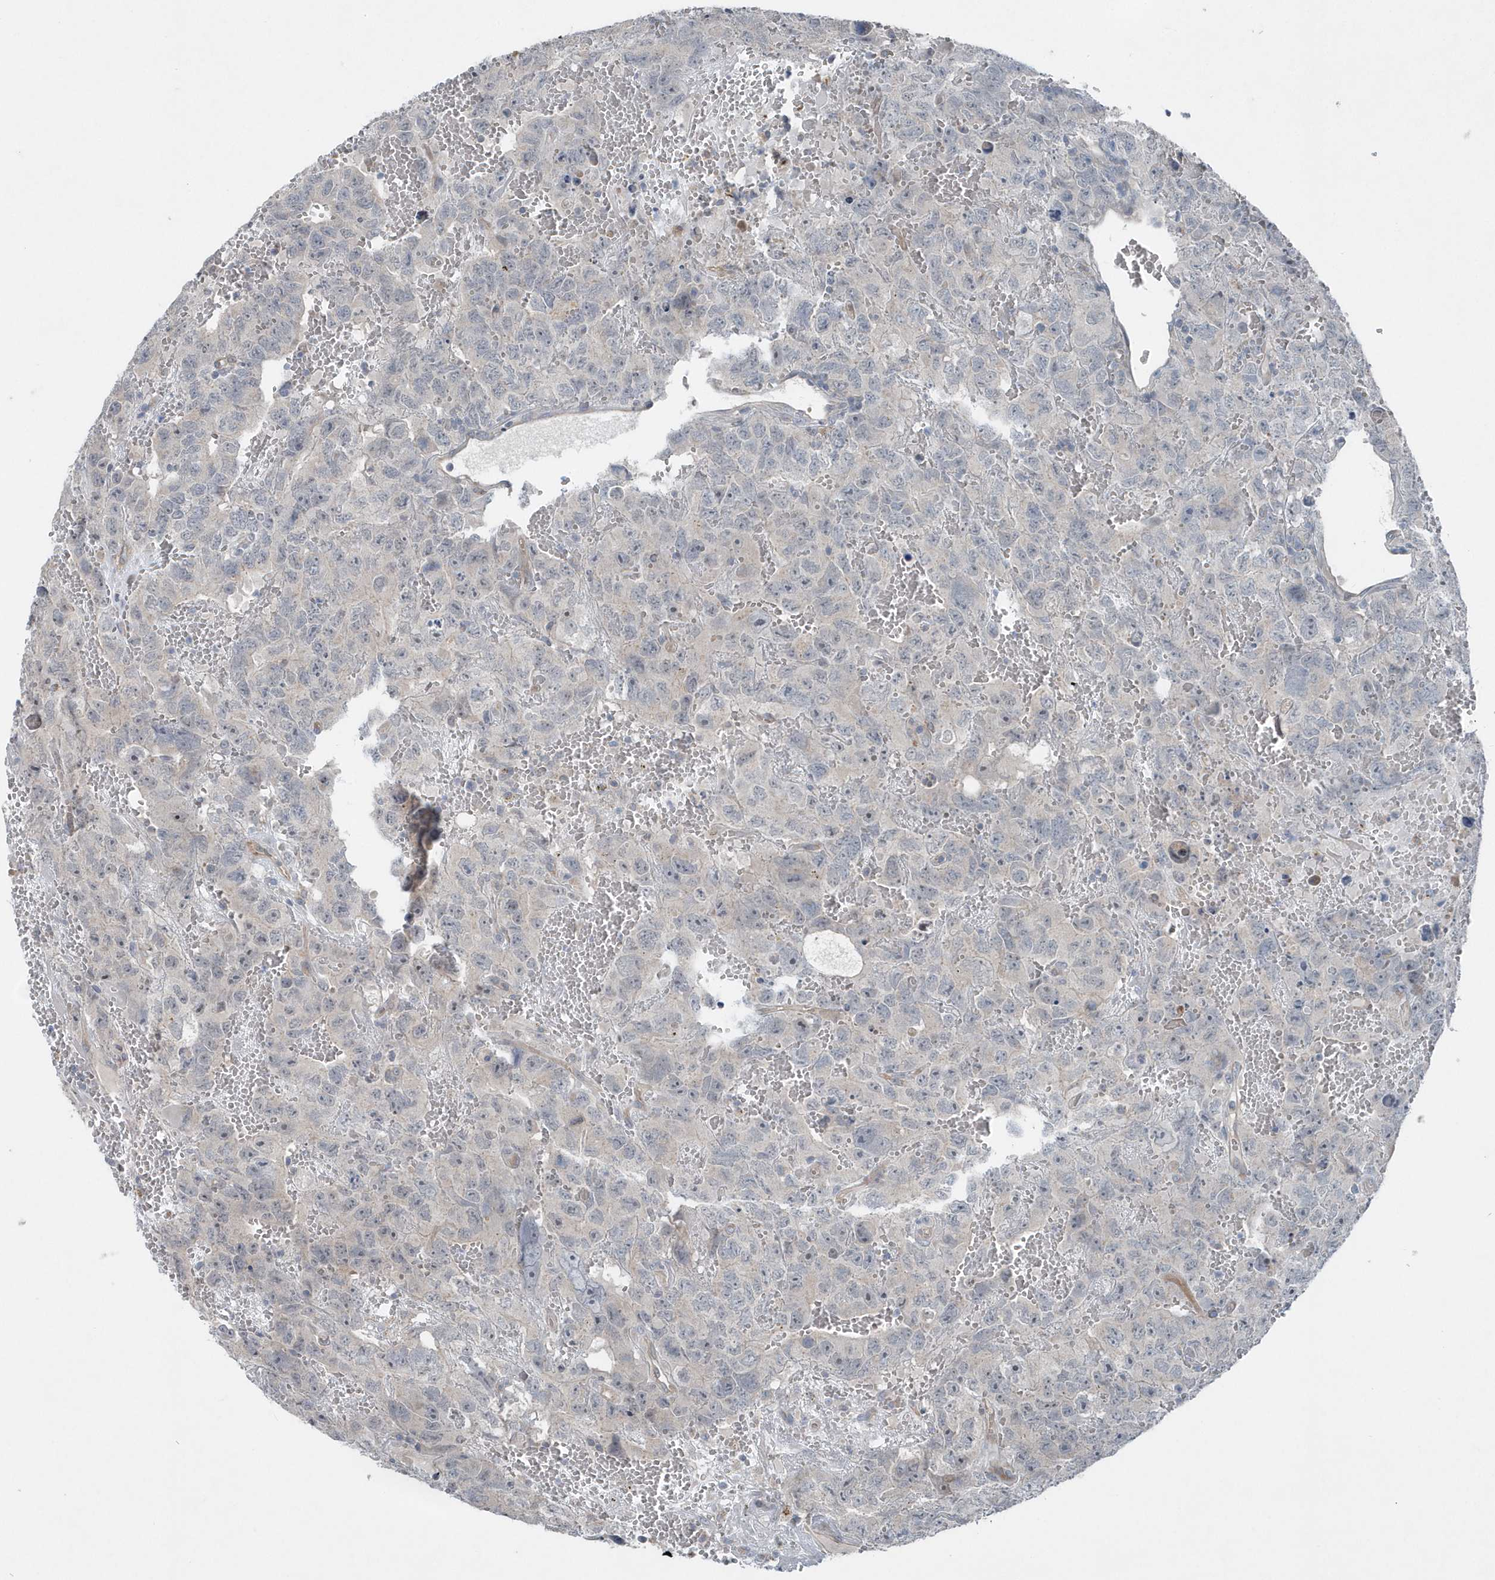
{"staining": {"intensity": "negative", "quantity": "none", "location": "none"}, "tissue": "testis cancer", "cell_type": "Tumor cells", "image_type": "cancer", "snomed": [{"axis": "morphology", "description": "Carcinoma, Embryonal, NOS"}, {"axis": "topography", "description": "Testis"}], "caption": "Tumor cells show no significant protein expression in testis embryonal carcinoma. Nuclei are stained in blue.", "gene": "MCC", "patient": {"sex": "male", "age": 45}}